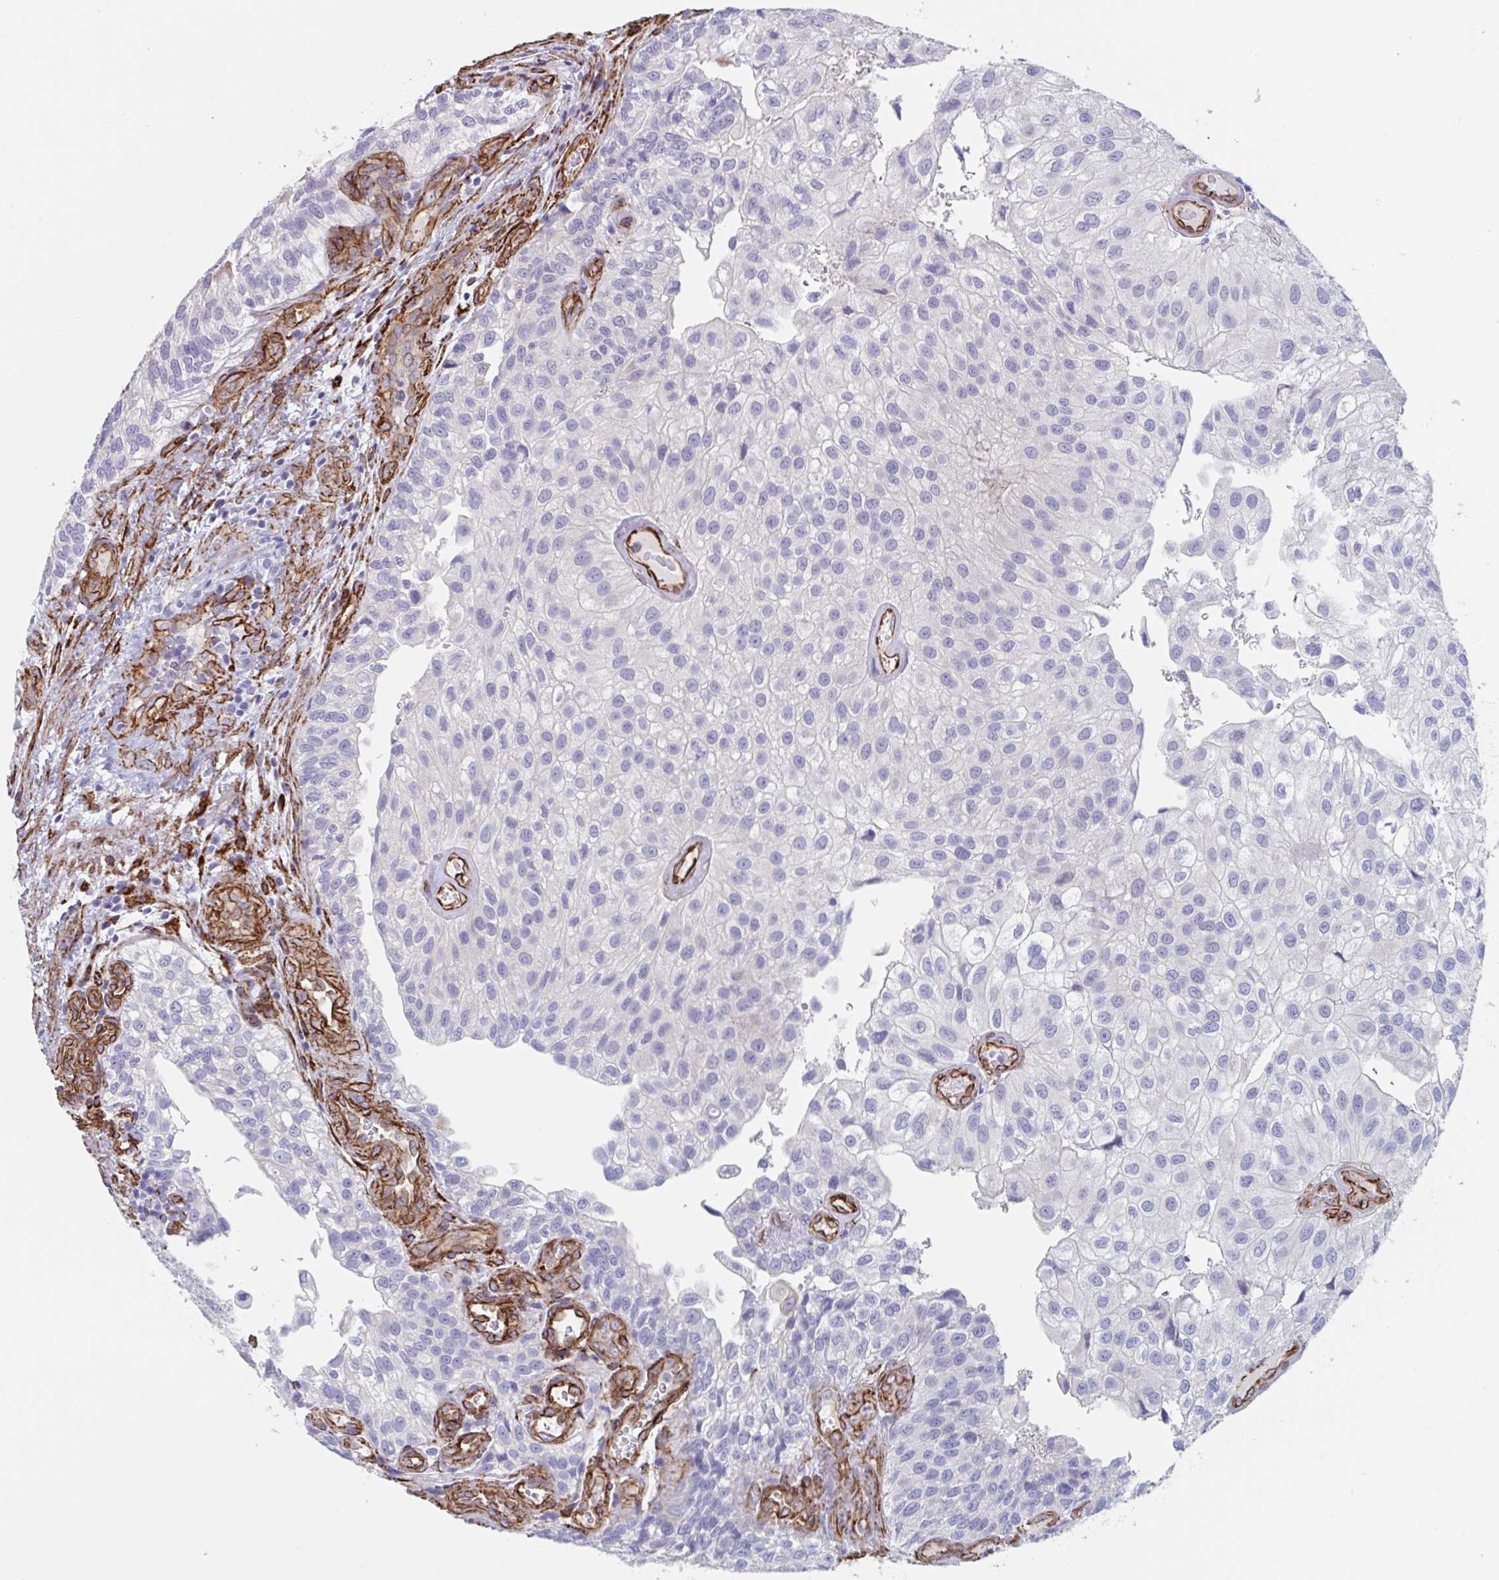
{"staining": {"intensity": "negative", "quantity": "none", "location": "none"}, "tissue": "urothelial cancer", "cell_type": "Tumor cells", "image_type": "cancer", "snomed": [{"axis": "morphology", "description": "Urothelial carcinoma, NOS"}, {"axis": "topography", "description": "Urinary bladder"}], "caption": "DAB immunohistochemical staining of human urothelial cancer displays no significant positivity in tumor cells.", "gene": "CITED4", "patient": {"sex": "male", "age": 87}}